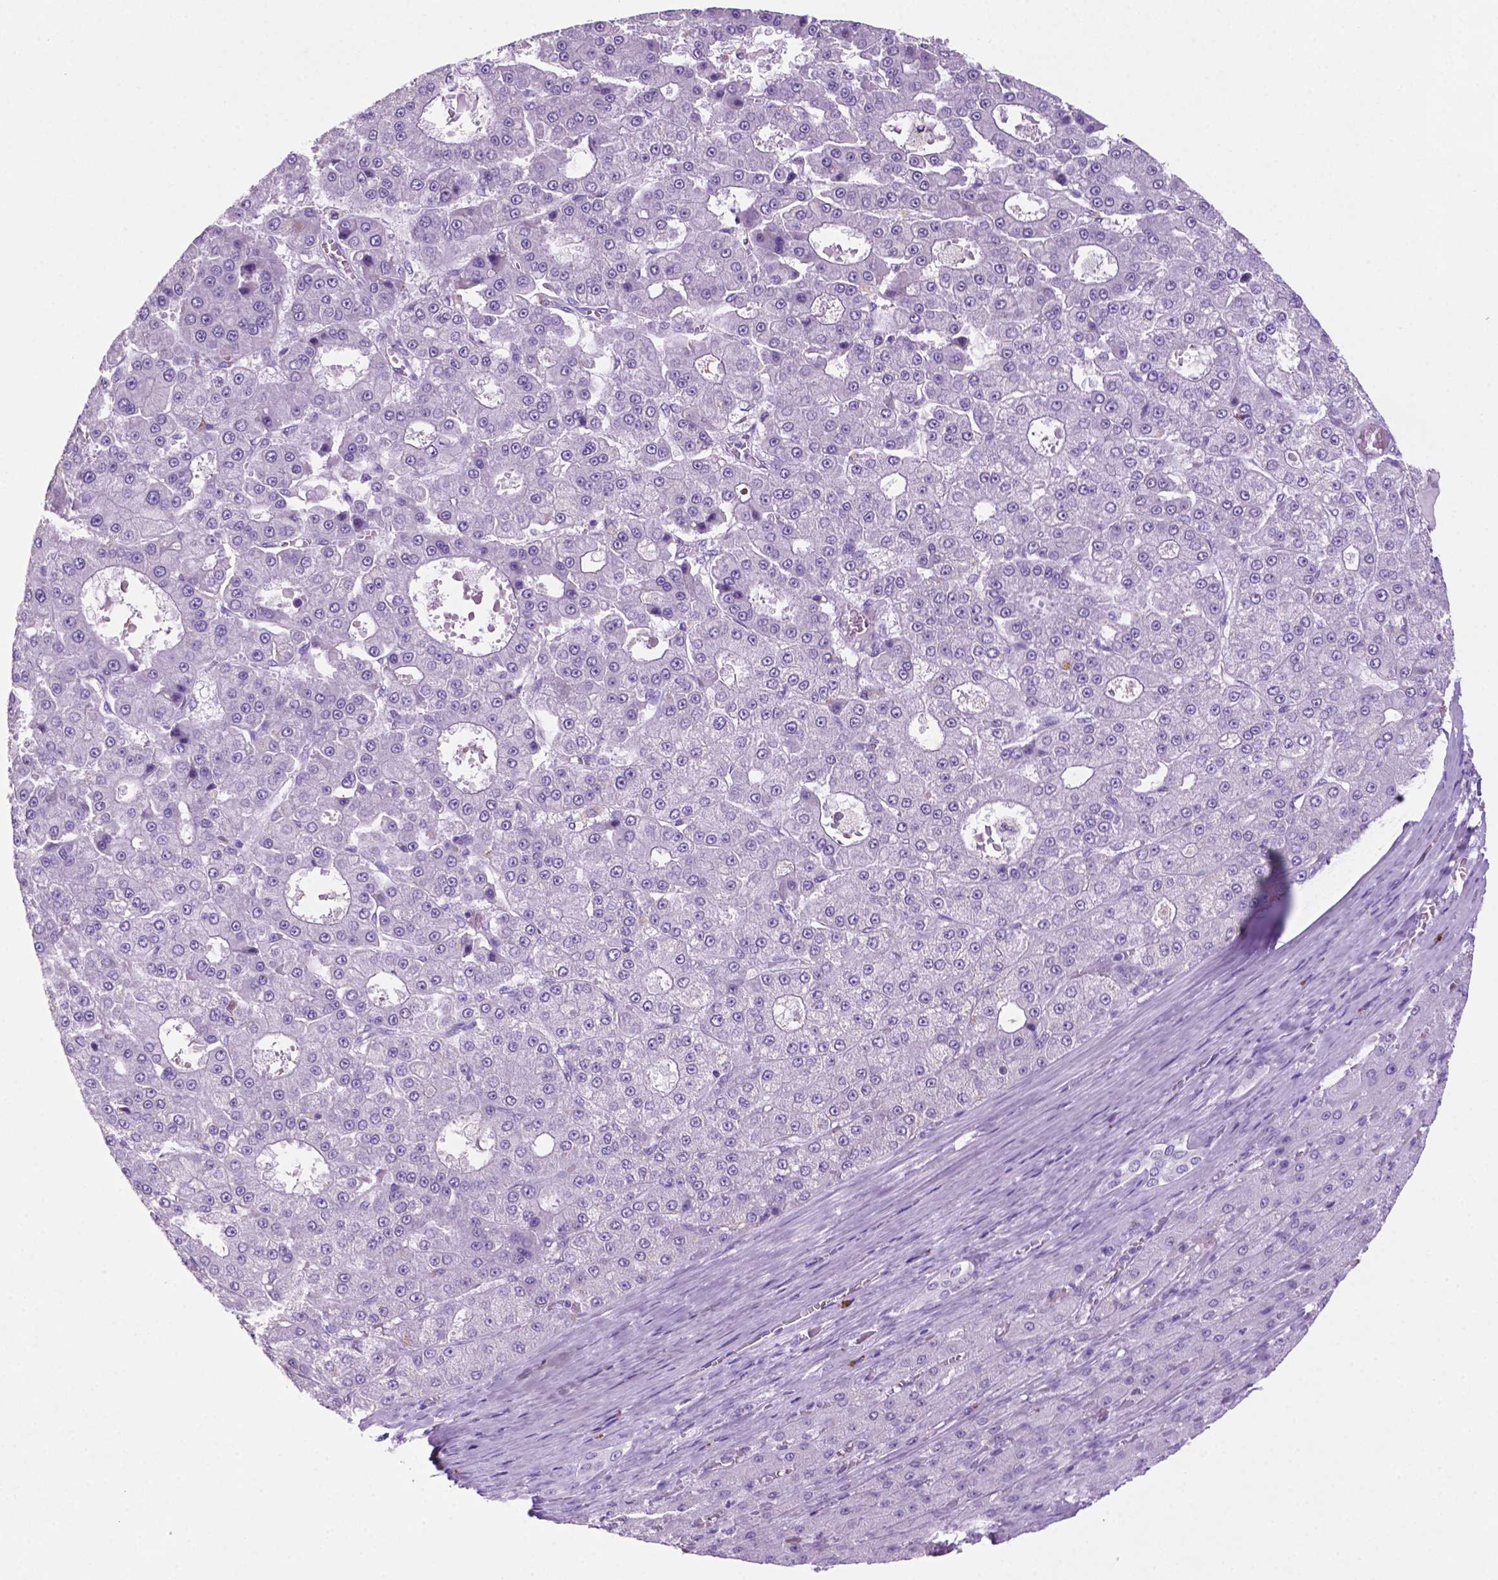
{"staining": {"intensity": "negative", "quantity": "none", "location": "none"}, "tissue": "liver cancer", "cell_type": "Tumor cells", "image_type": "cancer", "snomed": [{"axis": "morphology", "description": "Carcinoma, Hepatocellular, NOS"}, {"axis": "topography", "description": "Liver"}], "caption": "Liver hepatocellular carcinoma stained for a protein using immunohistochemistry (IHC) exhibits no positivity tumor cells.", "gene": "C18orf21", "patient": {"sex": "male", "age": 70}}